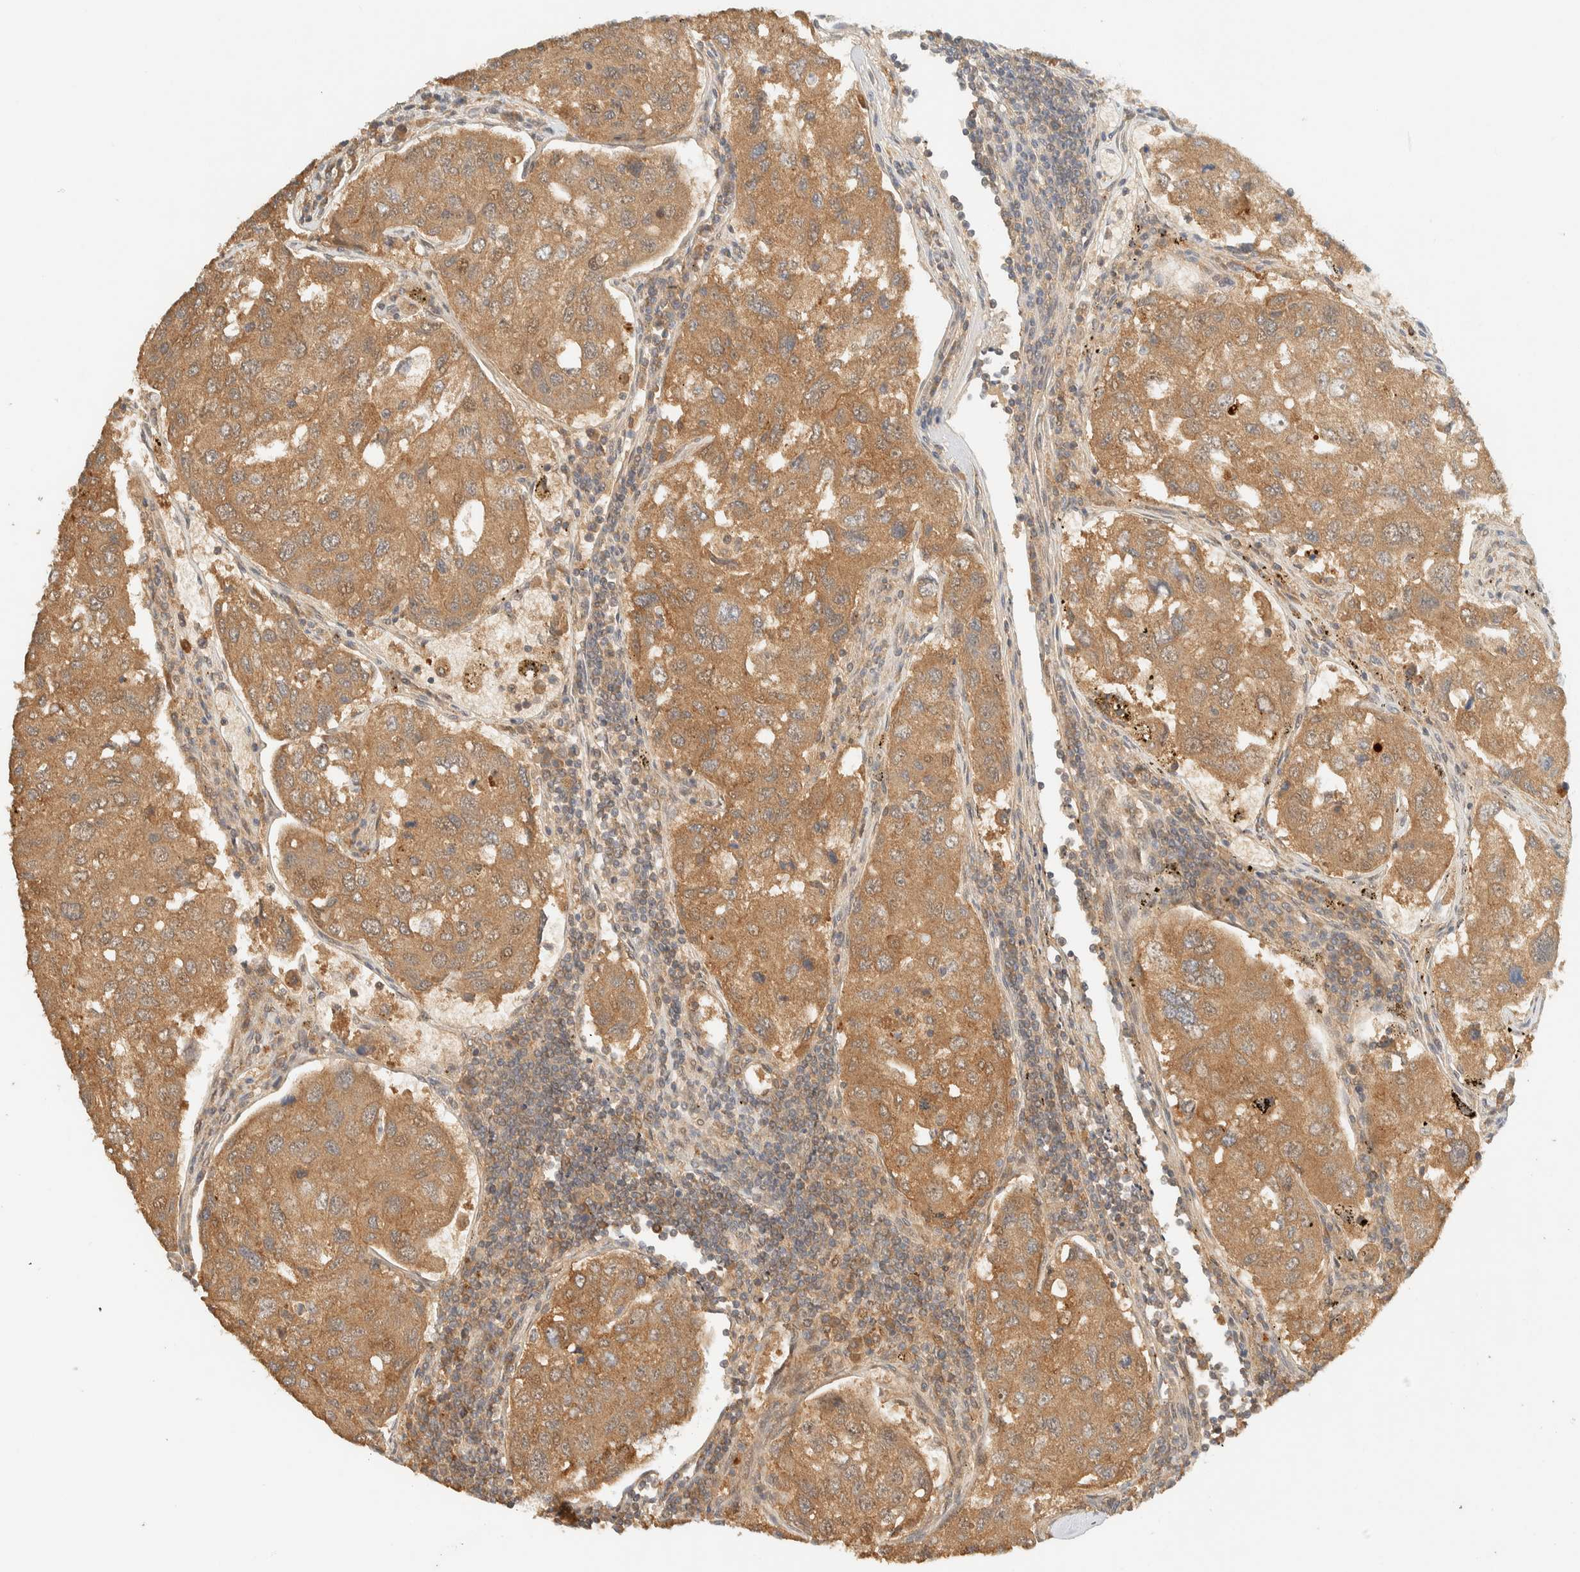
{"staining": {"intensity": "moderate", "quantity": ">75%", "location": "cytoplasmic/membranous"}, "tissue": "urothelial cancer", "cell_type": "Tumor cells", "image_type": "cancer", "snomed": [{"axis": "morphology", "description": "Urothelial carcinoma, High grade"}, {"axis": "topography", "description": "Lymph node"}, {"axis": "topography", "description": "Urinary bladder"}], "caption": "This is a photomicrograph of immunohistochemistry staining of urothelial cancer, which shows moderate staining in the cytoplasmic/membranous of tumor cells.", "gene": "ZBTB34", "patient": {"sex": "male", "age": 51}}